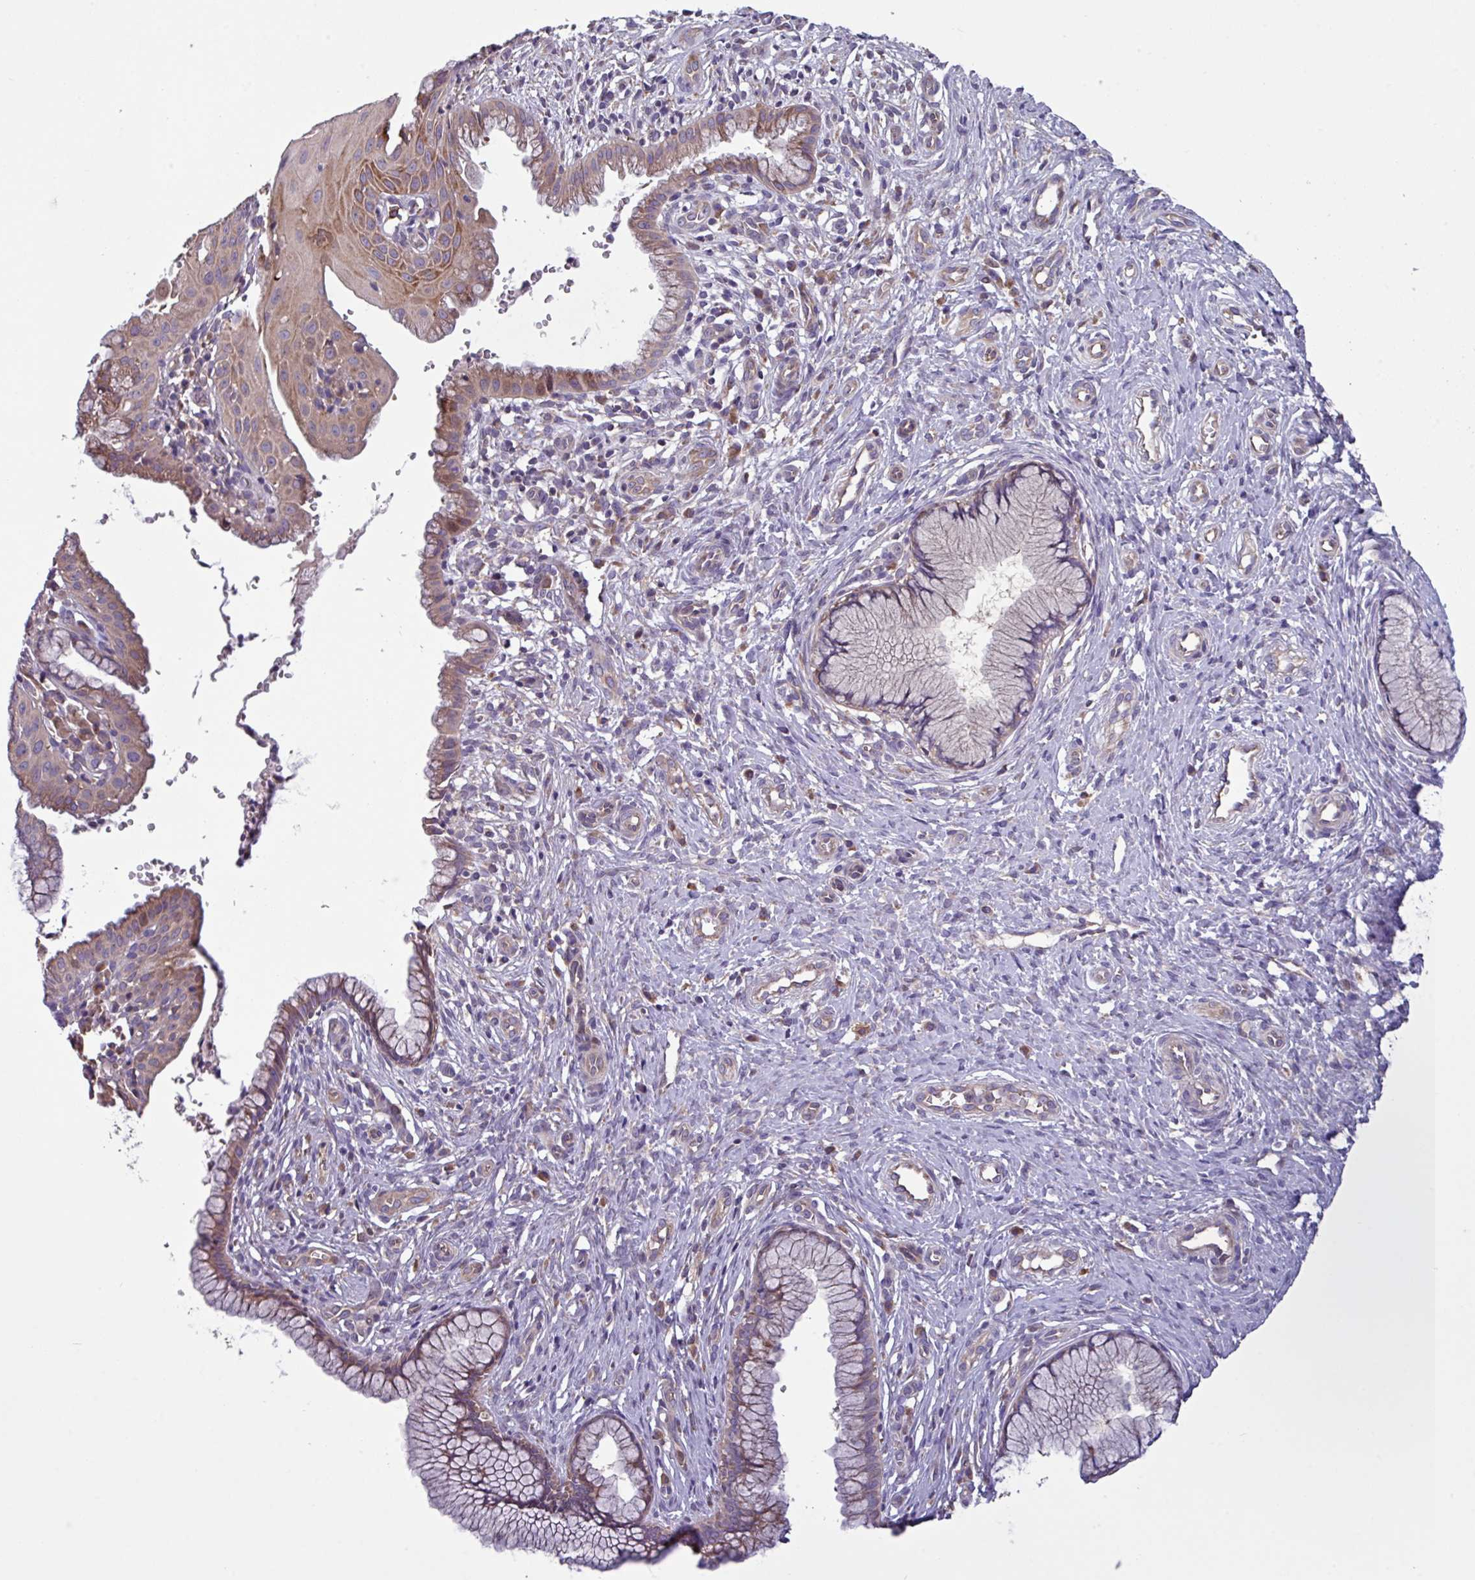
{"staining": {"intensity": "moderate", "quantity": "25%-75%", "location": "cytoplasmic/membranous"}, "tissue": "cervix", "cell_type": "Glandular cells", "image_type": "normal", "snomed": [{"axis": "morphology", "description": "Normal tissue, NOS"}, {"axis": "topography", "description": "Cervix"}], "caption": "Immunohistochemical staining of benign cervix displays 25%-75% levels of moderate cytoplasmic/membranous protein positivity in about 25%-75% of glandular cells. Using DAB (3,3'-diaminobenzidine) (brown) and hematoxylin (blue) stains, captured at high magnification using brightfield microscopy.", "gene": "PTPRQ", "patient": {"sex": "female", "age": 36}}